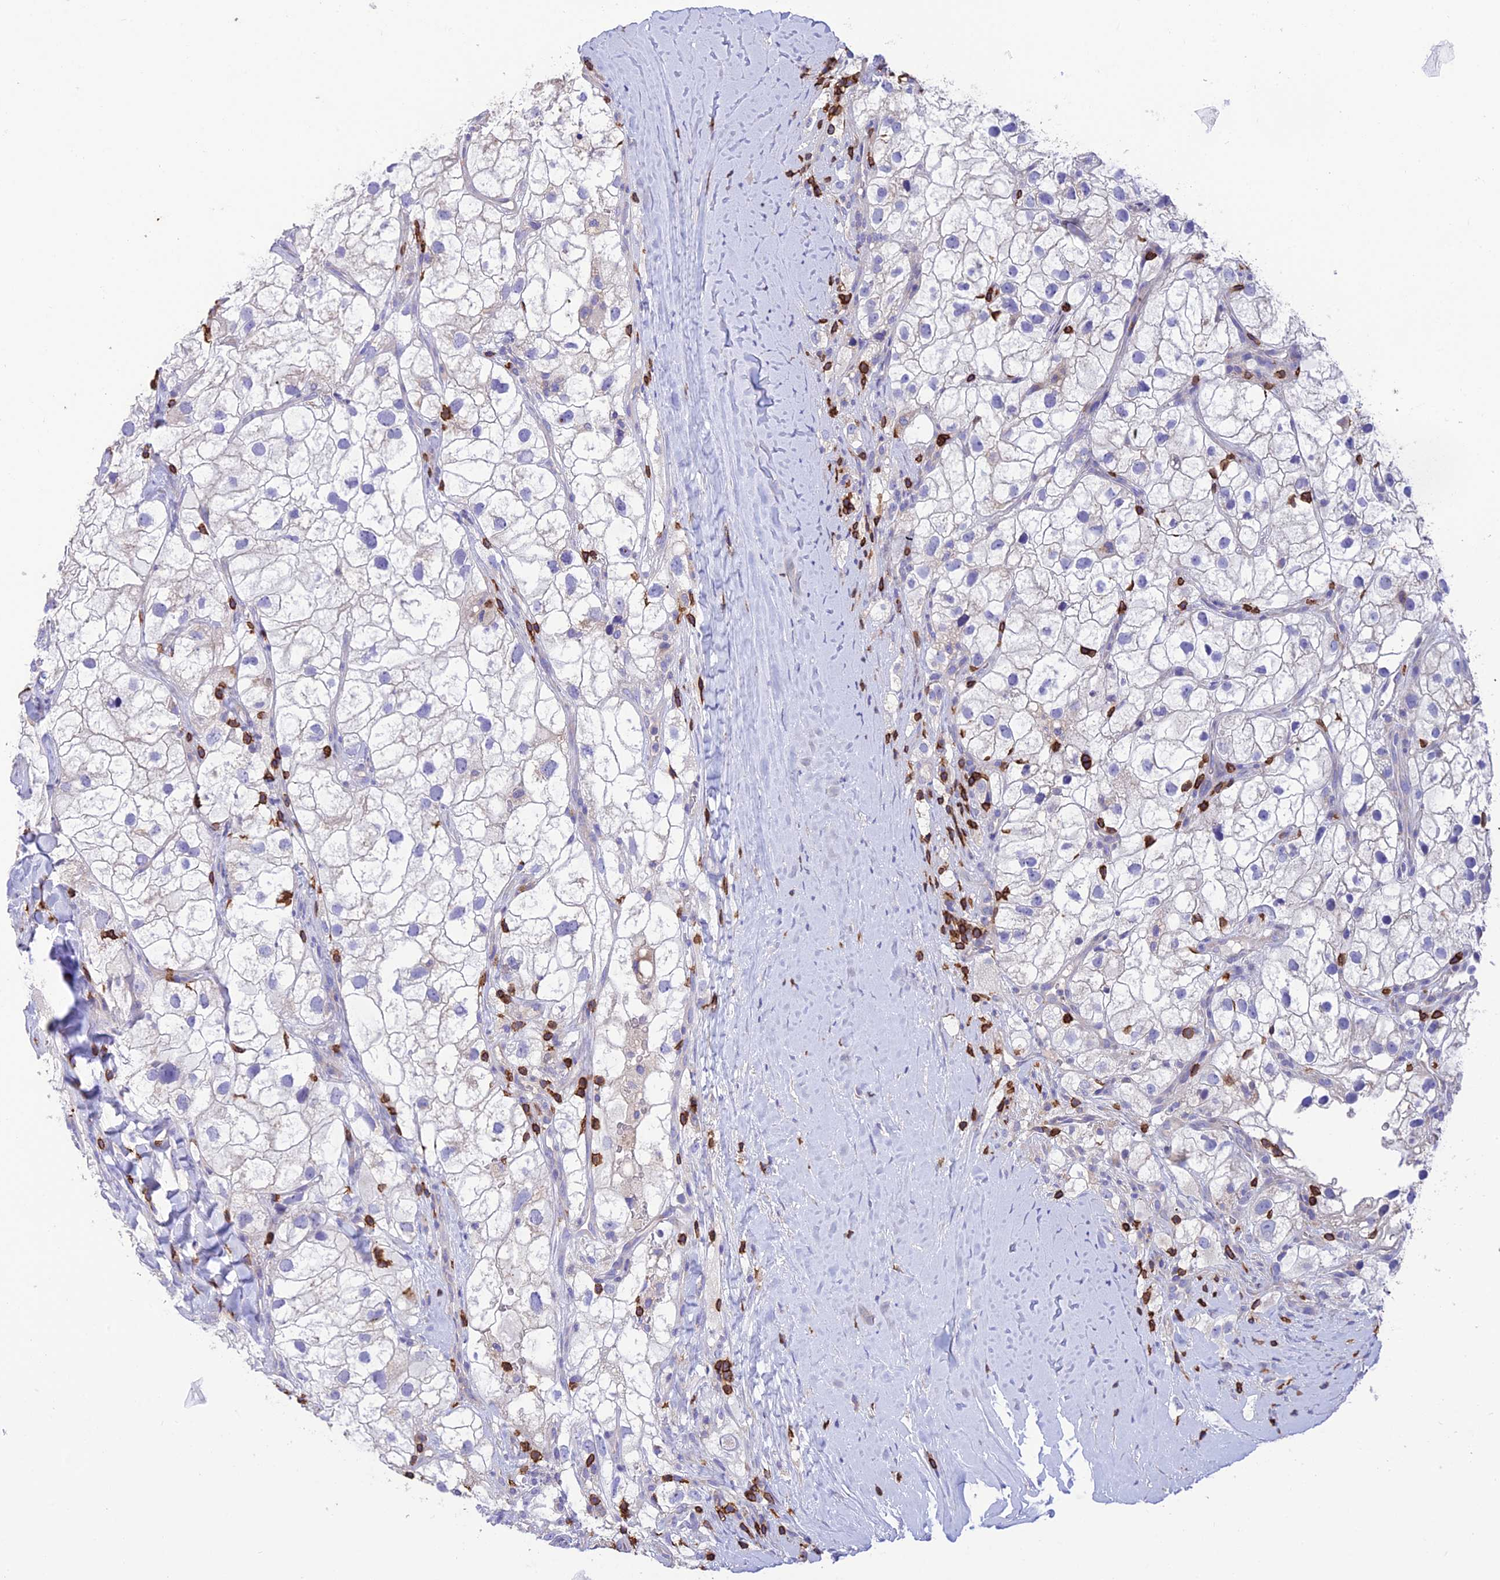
{"staining": {"intensity": "negative", "quantity": "none", "location": "none"}, "tissue": "renal cancer", "cell_type": "Tumor cells", "image_type": "cancer", "snomed": [{"axis": "morphology", "description": "Adenocarcinoma, NOS"}, {"axis": "topography", "description": "Kidney"}], "caption": "Tumor cells are negative for protein expression in human renal adenocarcinoma.", "gene": "PTPRCAP", "patient": {"sex": "male", "age": 59}}